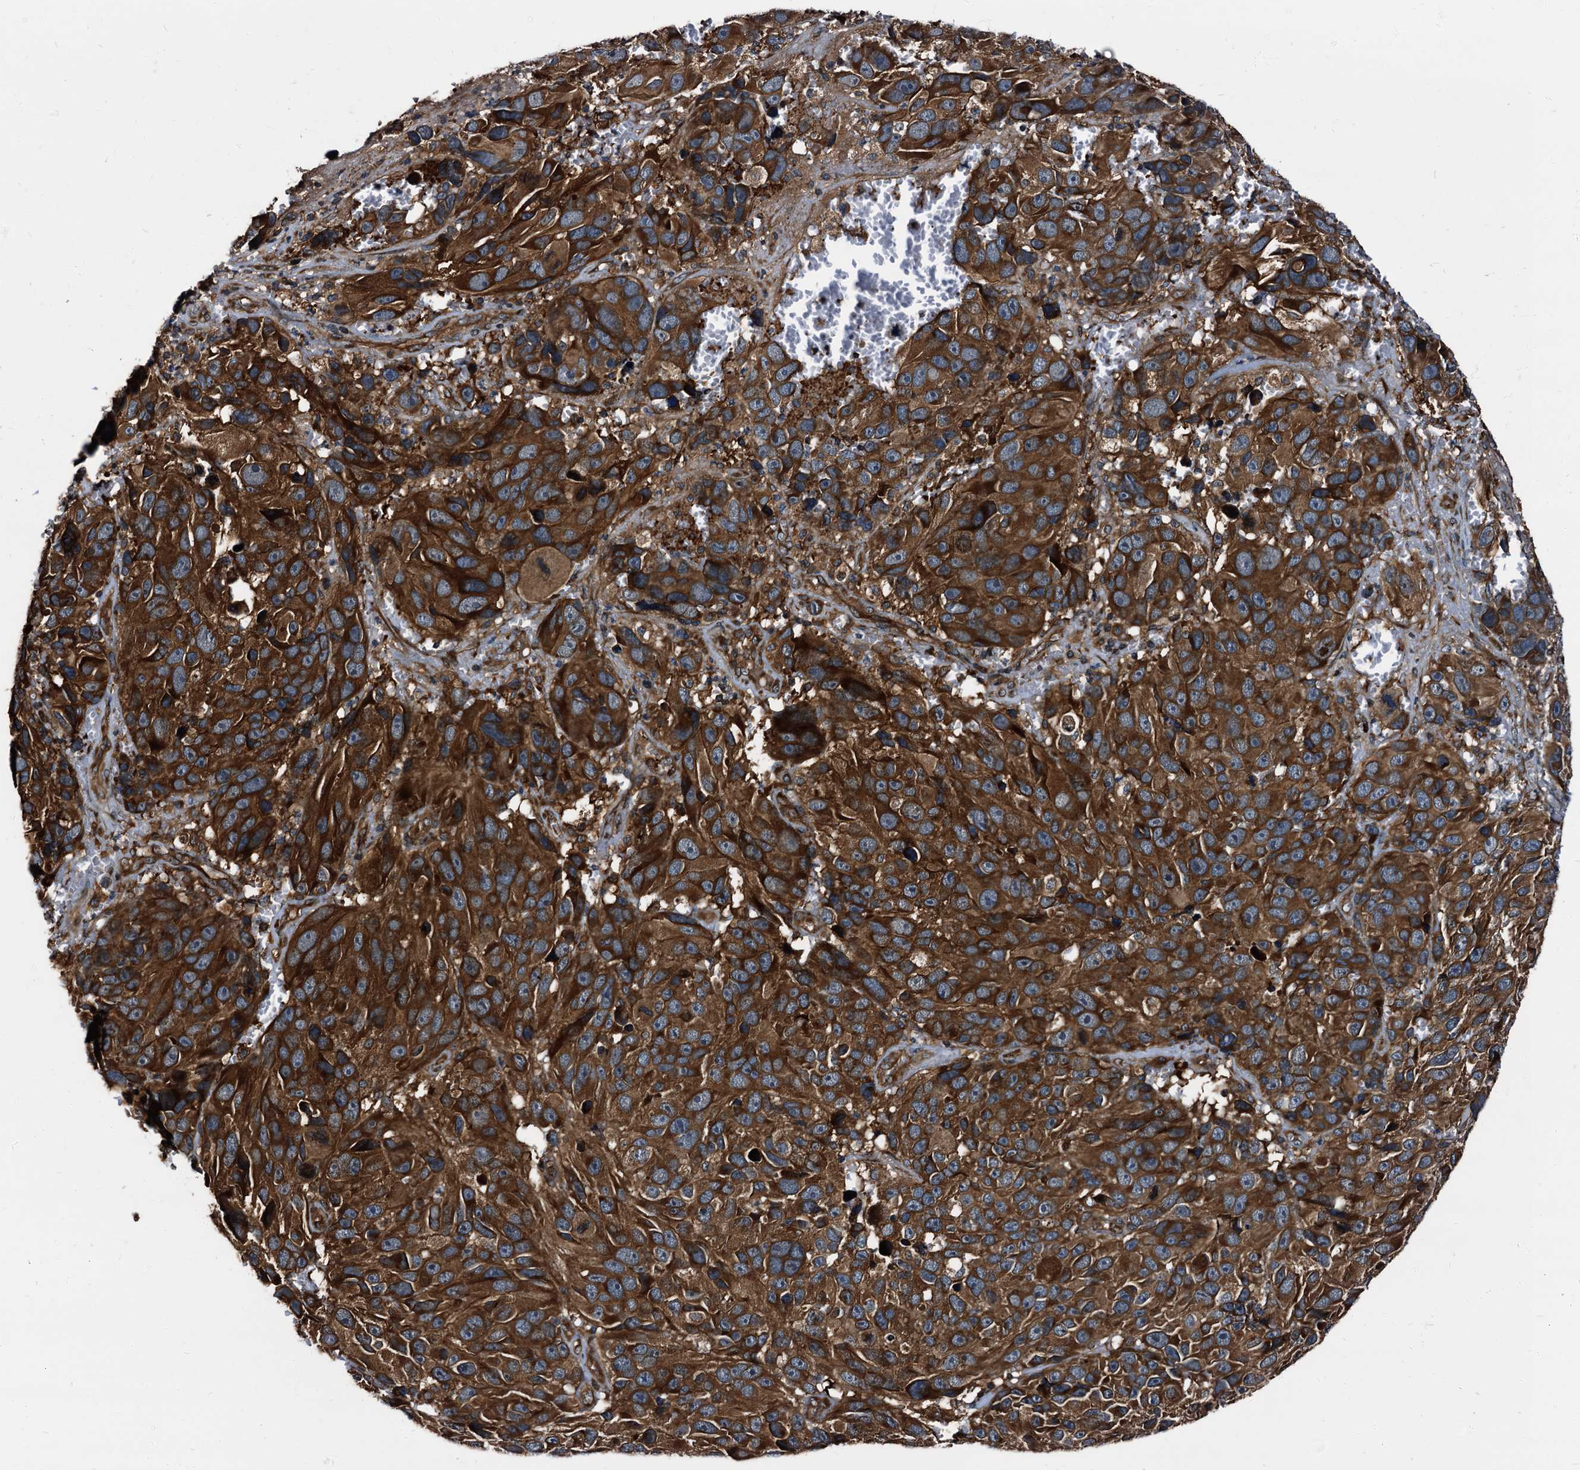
{"staining": {"intensity": "strong", "quantity": ">75%", "location": "cytoplasmic/membranous"}, "tissue": "melanoma", "cell_type": "Tumor cells", "image_type": "cancer", "snomed": [{"axis": "morphology", "description": "Malignant melanoma, NOS"}, {"axis": "topography", "description": "Skin"}], "caption": "The histopathology image shows immunohistochemical staining of malignant melanoma. There is strong cytoplasmic/membranous staining is seen in approximately >75% of tumor cells.", "gene": "PEX5", "patient": {"sex": "male", "age": 84}}